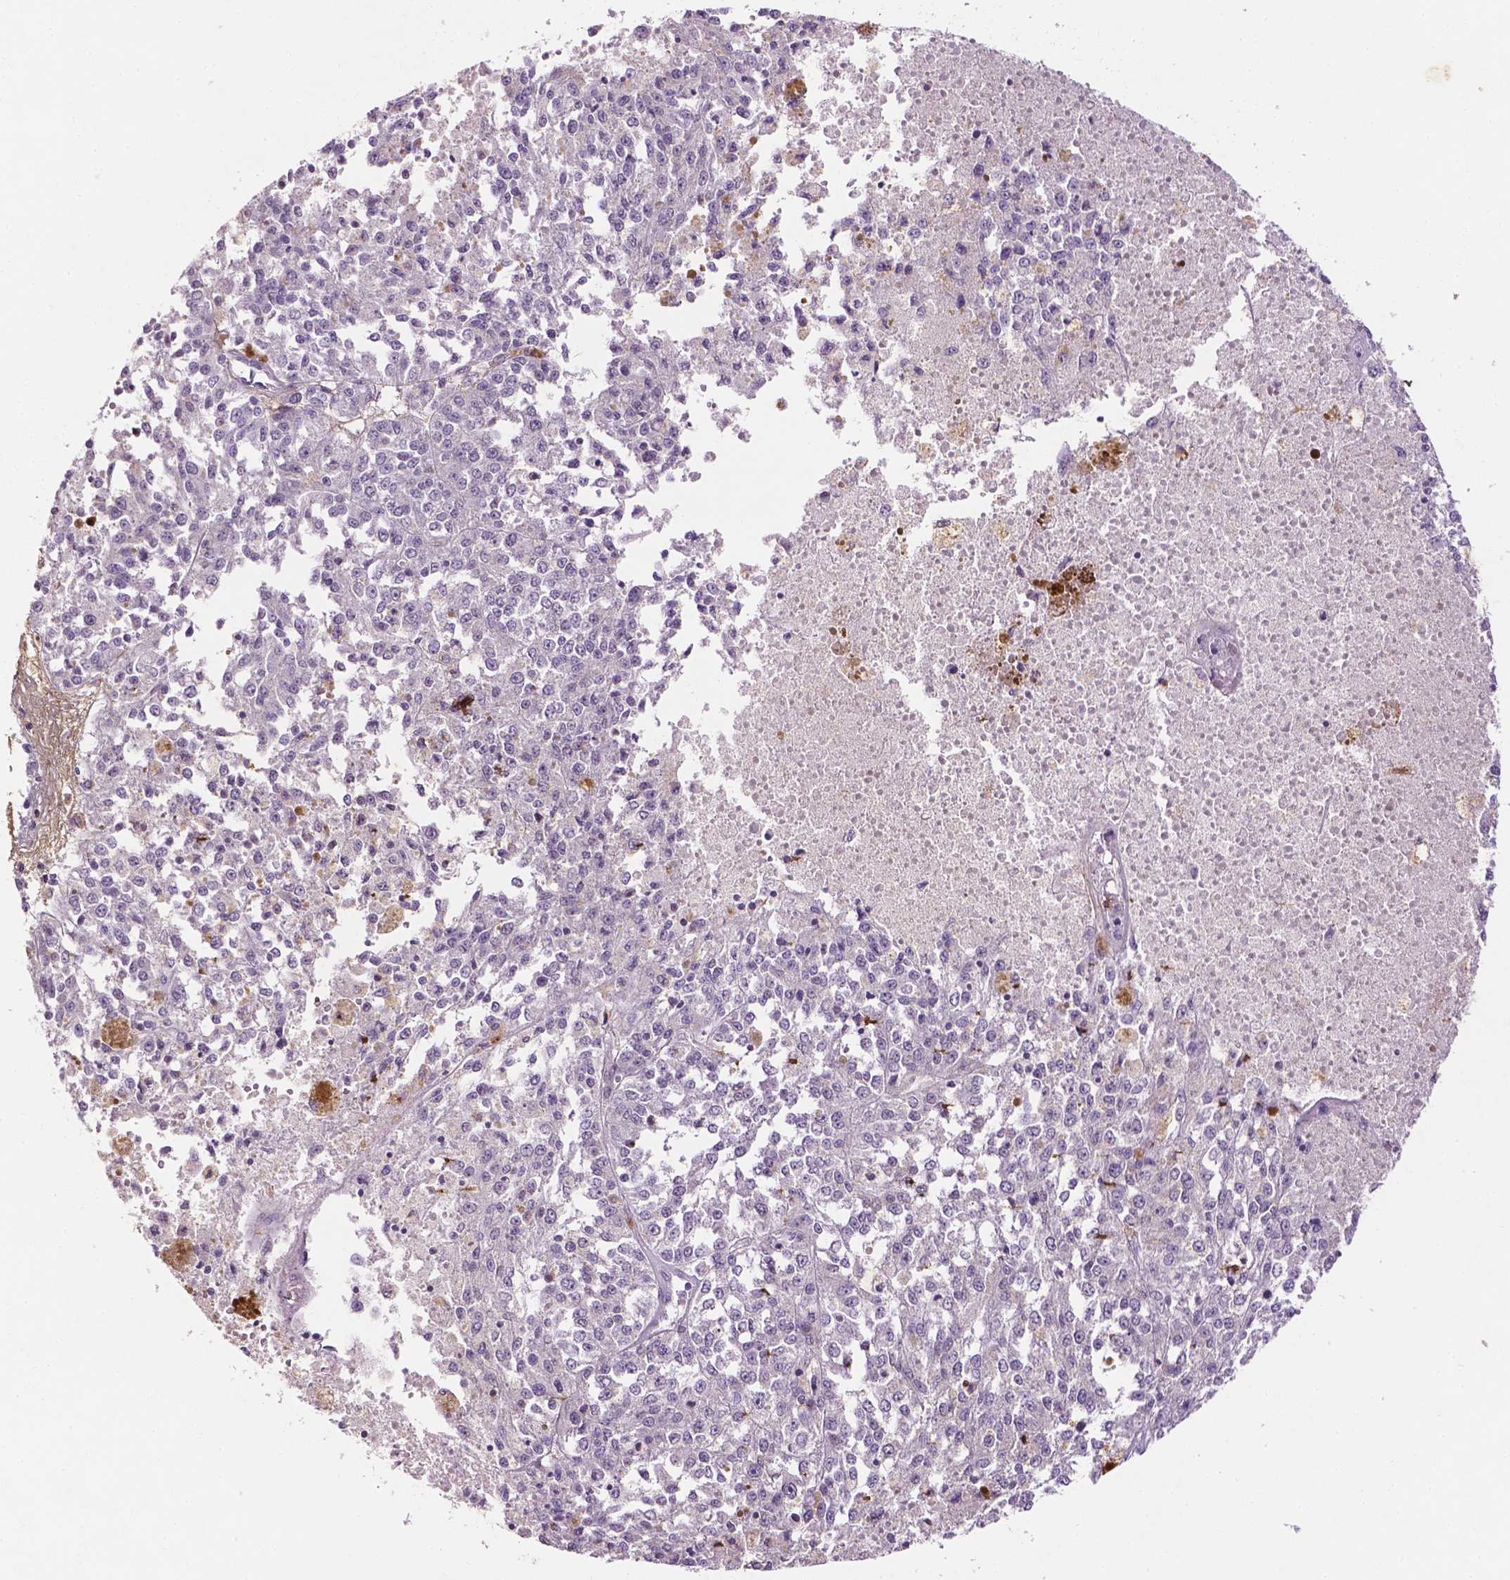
{"staining": {"intensity": "negative", "quantity": "none", "location": "none"}, "tissue": "melanoma", "cell_type": "Tumor cells", "image_type": "cancer", "snomed": [{"axis": "morphology", "description": "Malignant melanoma, Metastatic site"}, {"axis": "topography", "description": "Lymph node"}], "caption": "IHC of human melanoma demonstrates no staining in tumor cells.", "gene": "DLG2", "patient": {"sex": "female", "age": 64}}